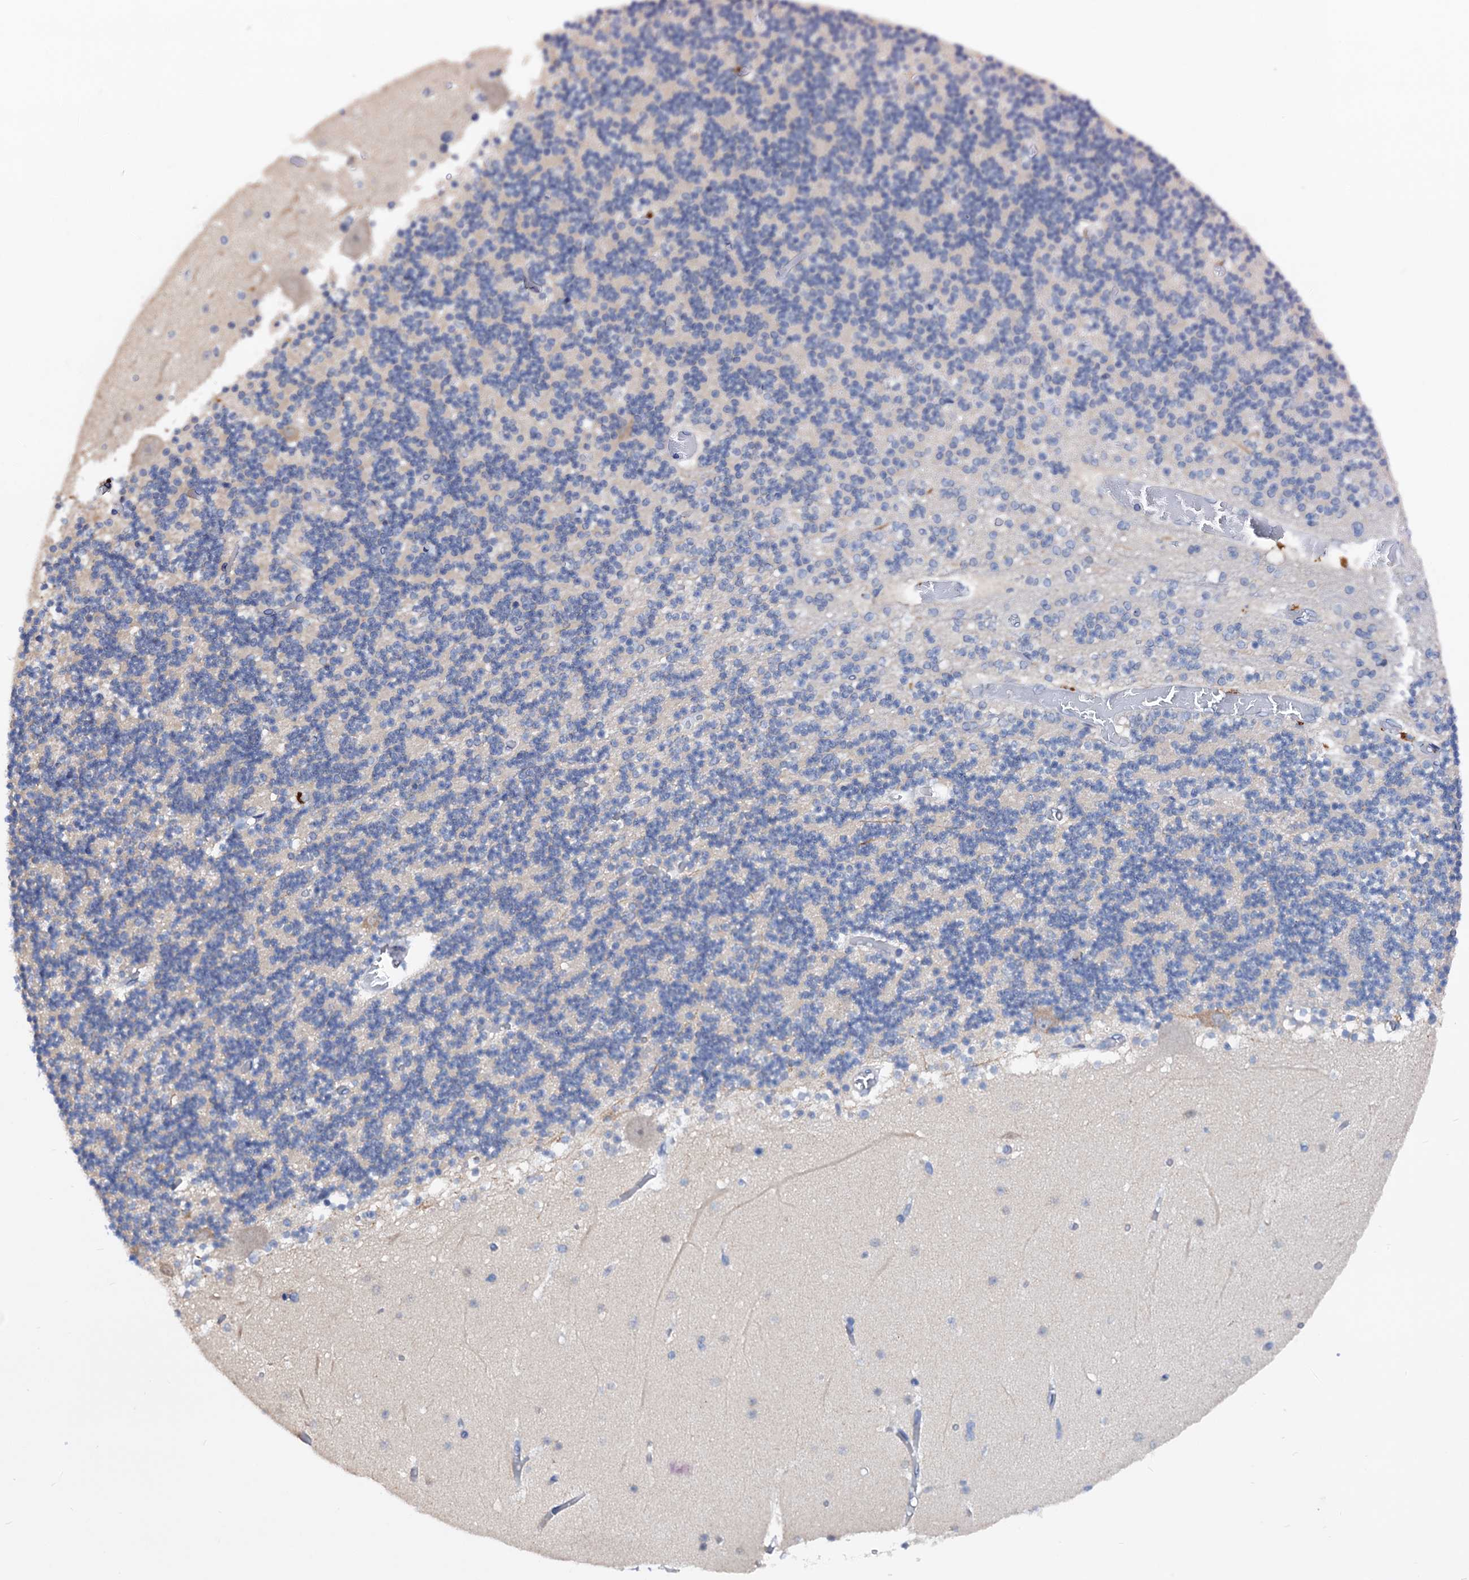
{"staining": {"intensity": "negative", "quantity": "none", "location": "none"}, "tissue": "cerebellum", "cell_type": "Cells in granular layer", "image_type": "normal", "snomed": [{"axis": "morphology", "description": "Normal tissue, NOS"}, {"axis": "topography", "description": "Cerebellum"}], "caption": "This is a micrograph of immunohistochemistry (IHC) staining of unremarkable cerebellum, which shows no expression in cells in granular layer.", "gene": "NPAS4", "patient": {"sex": "female", "age": 28}}